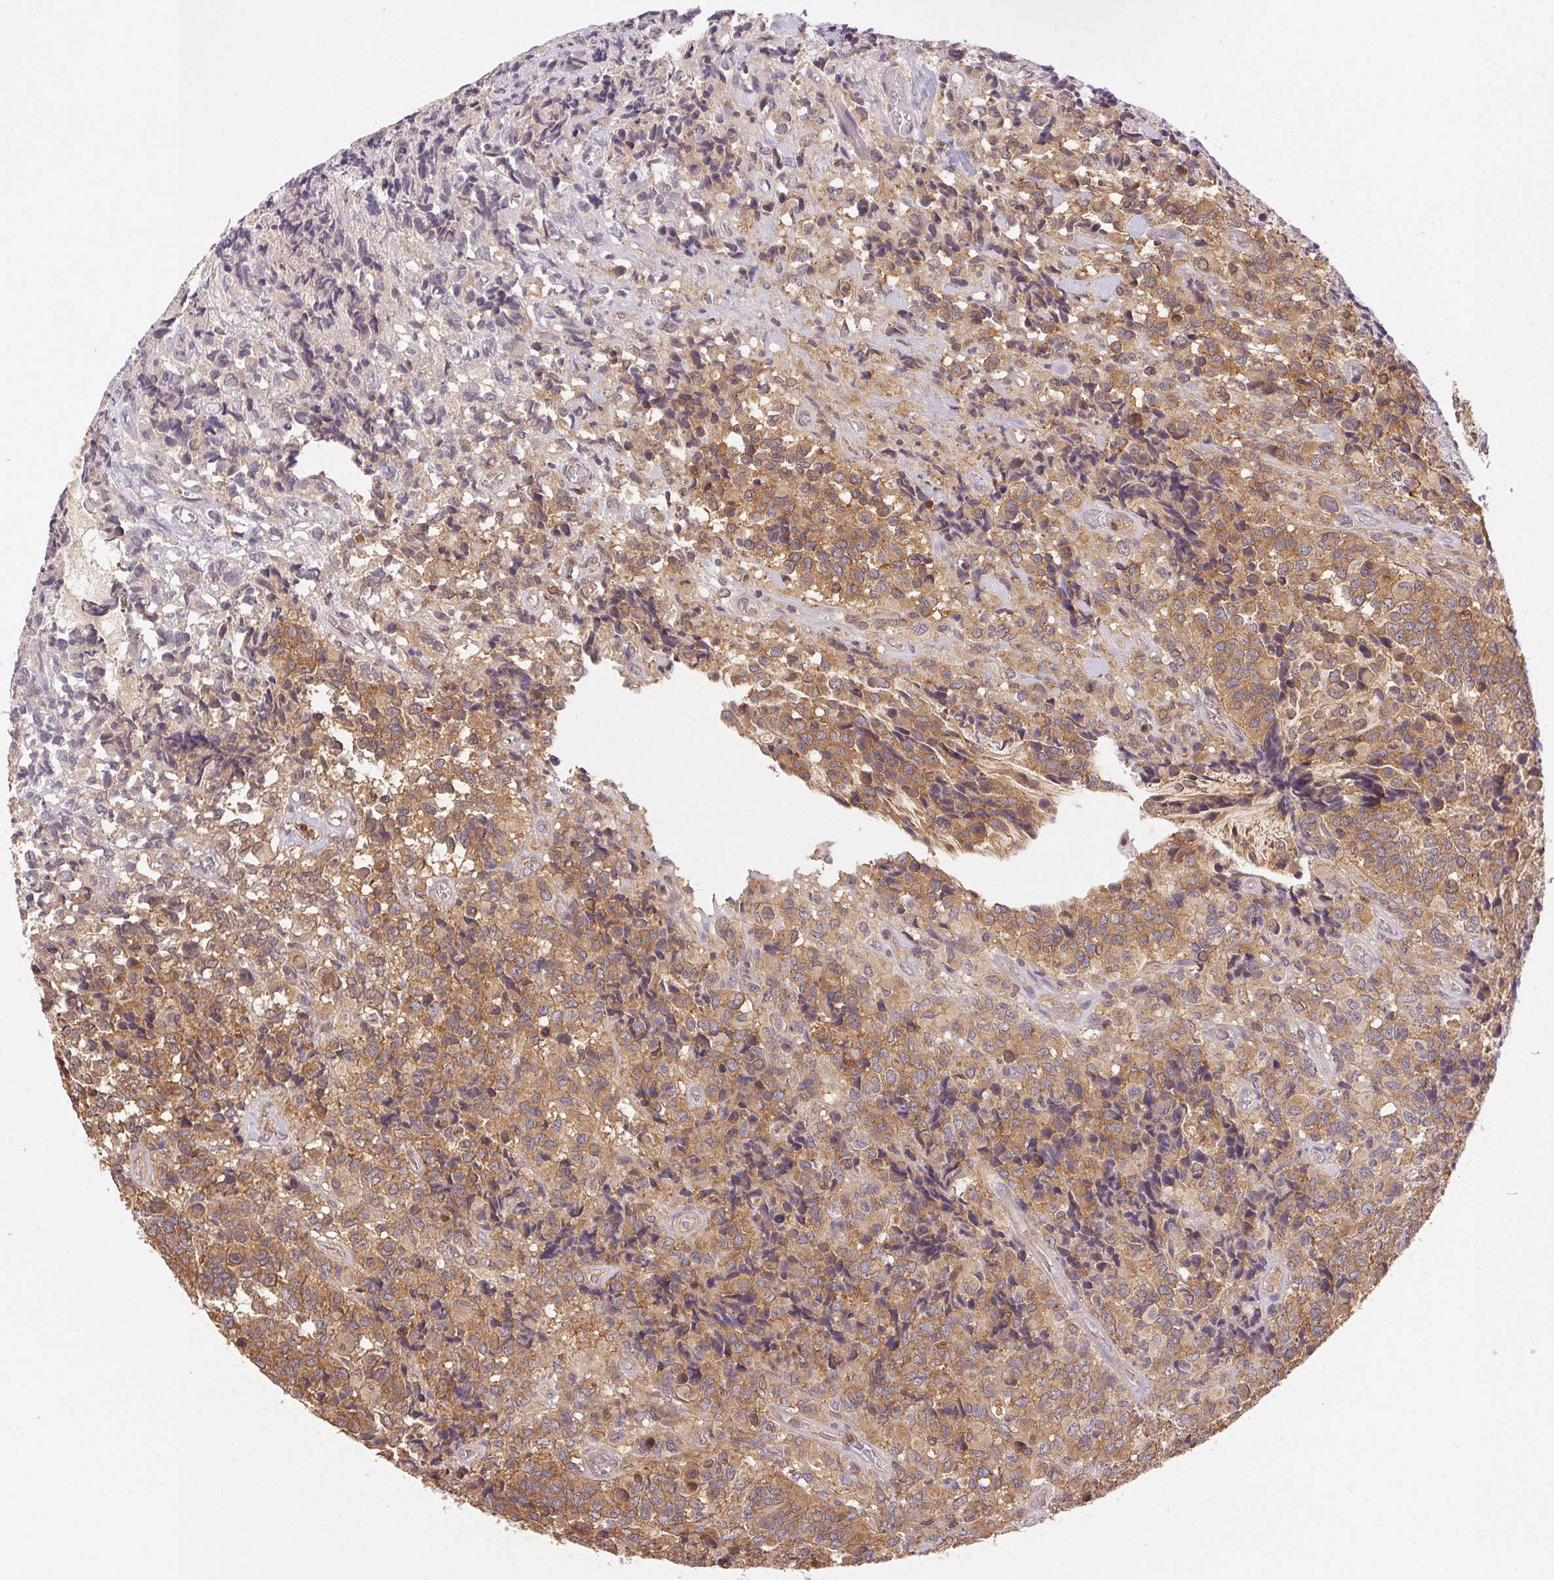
{"staining": {"intensity": "moderate", "quantity": "25%-75%", "location": "cytoplasmic/membranous"}, "tissue": "glioma", "cell_type": "Tumor cells", "image_type": "cancer", "snomed": [{"axis": "morphology", "description": "Glioma, malignant, High grade"}, {"axis": "topography", "description": "Brain"}], "caption": "Protein expression by IHC reveals moderate cytoplasmic/membranous positivity in about 25%-75% of tumor cells in high-grade glioma (malignant). (Stains: DAB in brown, nuclei in blue, Microscopy: brightfield microscopy at high magnification).", "gene": "GDI2", "patient": {"sex": "male", "age": 39}}